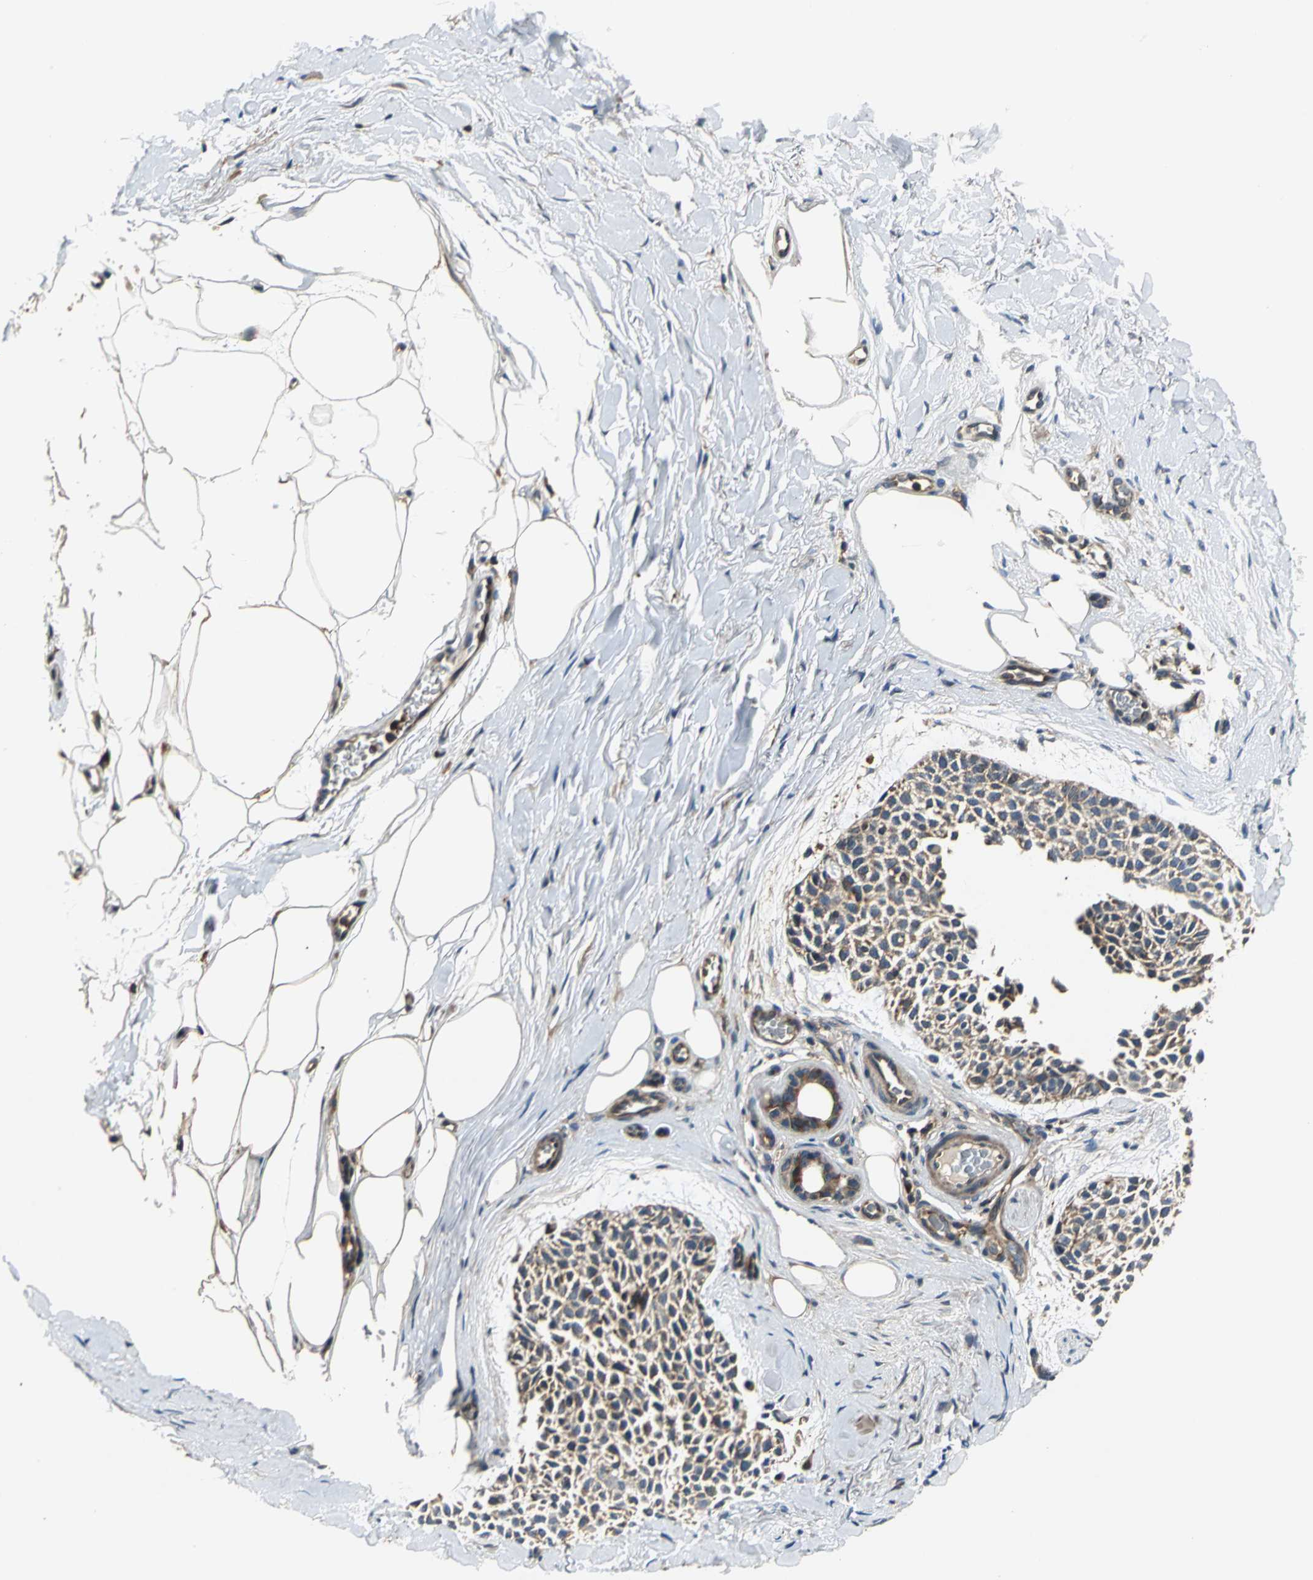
{"staining": {"intensity": "negative", "quantity": "none", "location": "none"}, "tissue": "skin cancer", "cell_type": "Tumor cells", "image_type": "cancer", "snomed": [{"axis": "morphology", "description": "Normal tissue, NOS"}, {"axis": "morphology", "description": "Basal cell carcinoma"}, {"axis": "topography", "description": "Skin"}], "caption": "A micrograph of human basal cell carcinoma (skin) is negative for staining in tumor cells. The staining was performed using DAB (3,3'-diaminobenzidine) to visualize the protein expression in brown, while the nuclei were stained in blue with hematoxylin (Magnification: 20x).", "gene": "EIF2B2", "patient": {"sex": "female", "age": 70}}